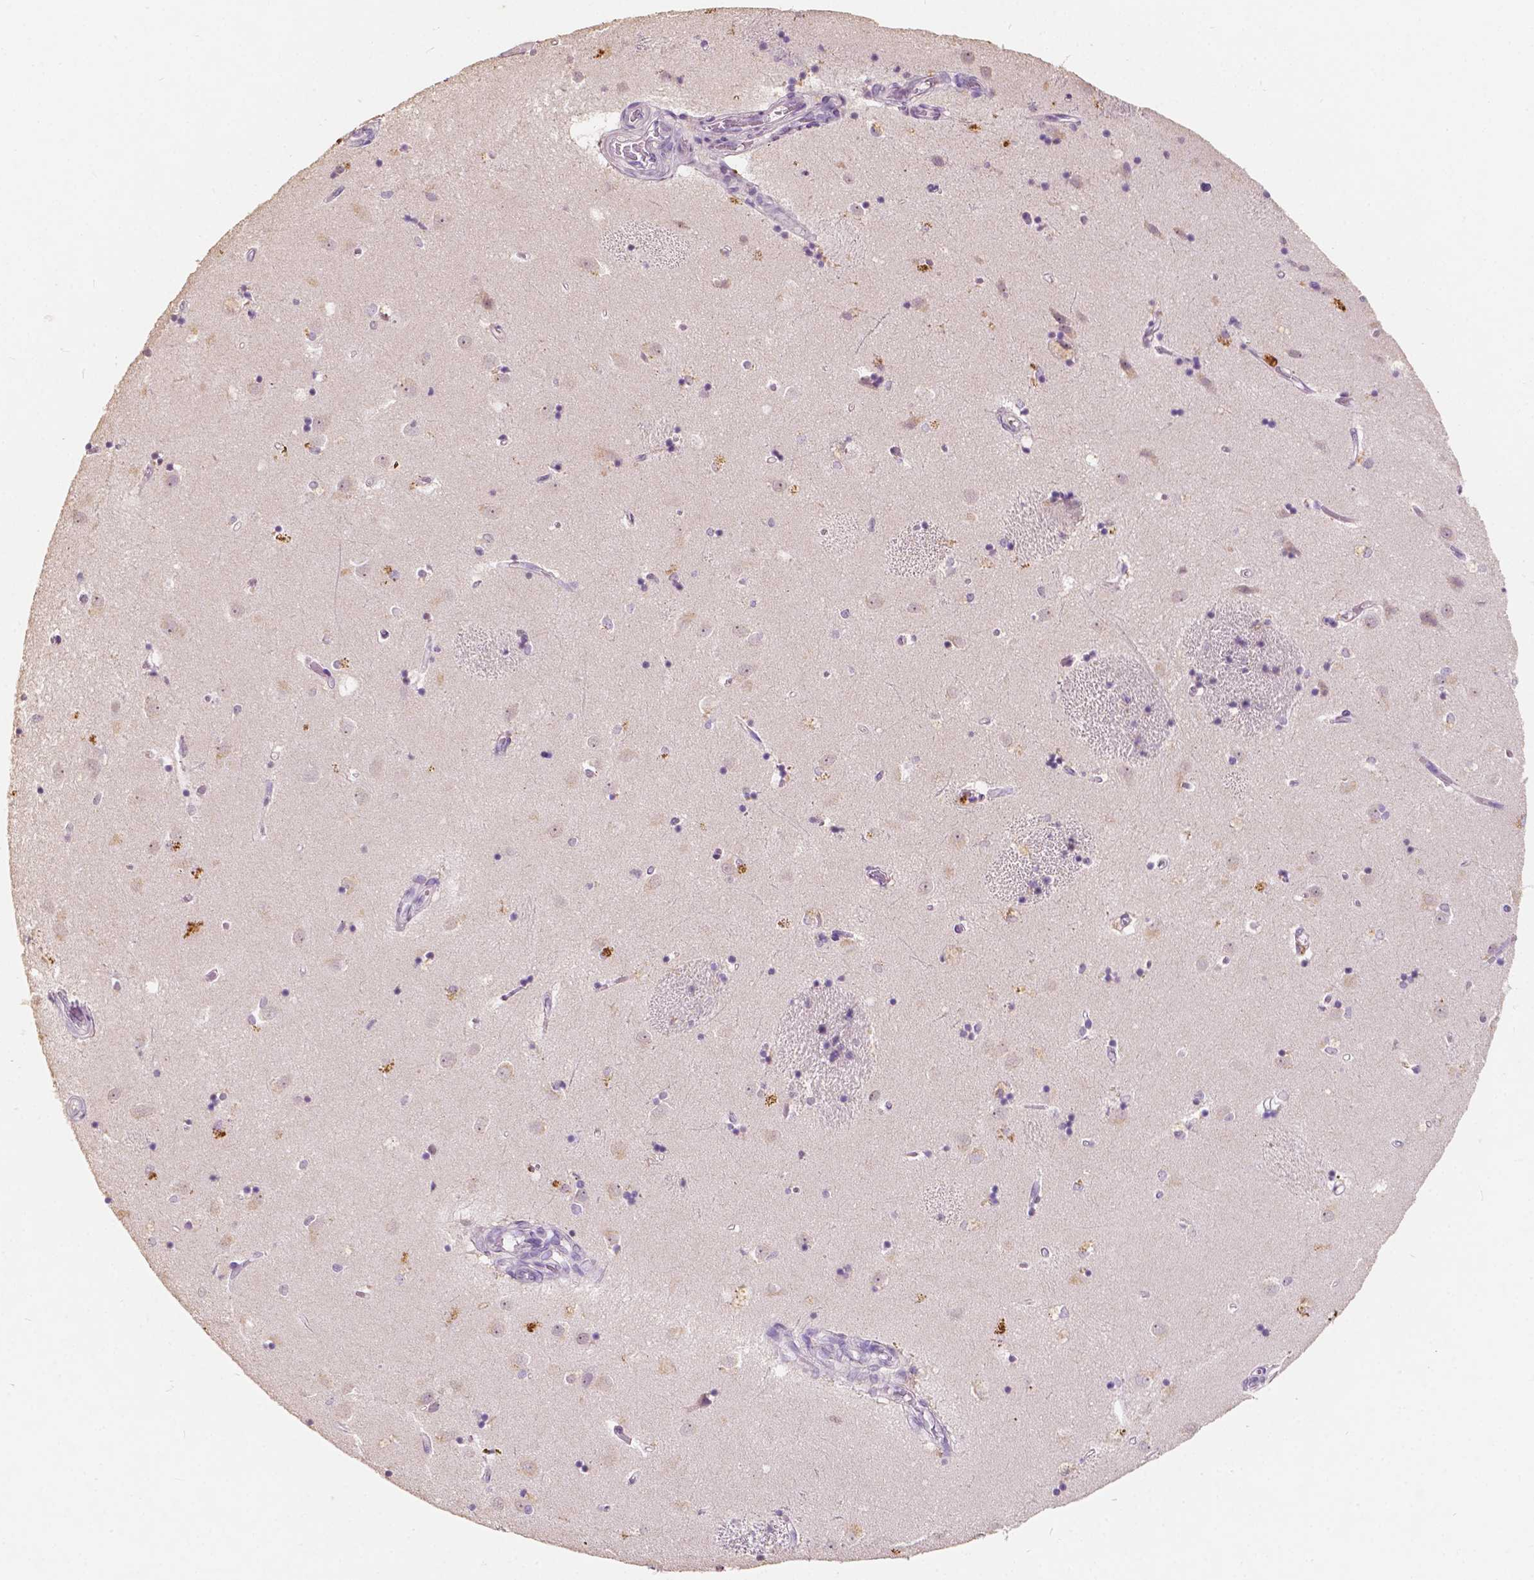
{"staining": {"intensity": "negative", "quantity": "none", "location": "none"}, "tissue": "caudate", "cell_type": "Glial cells", "image_type": "normal", "snomed": [{"axis": "morphology", "description": "Normal tissue, NOS"}, {"axis": "topography", "description": "Lateral ventricle wall"}], "caption": "Caudate stained for a protein using IHC exhibits no positivity glial cells.", "gene": "SOX15", "patient": {"sex": "male", "age": 54}}